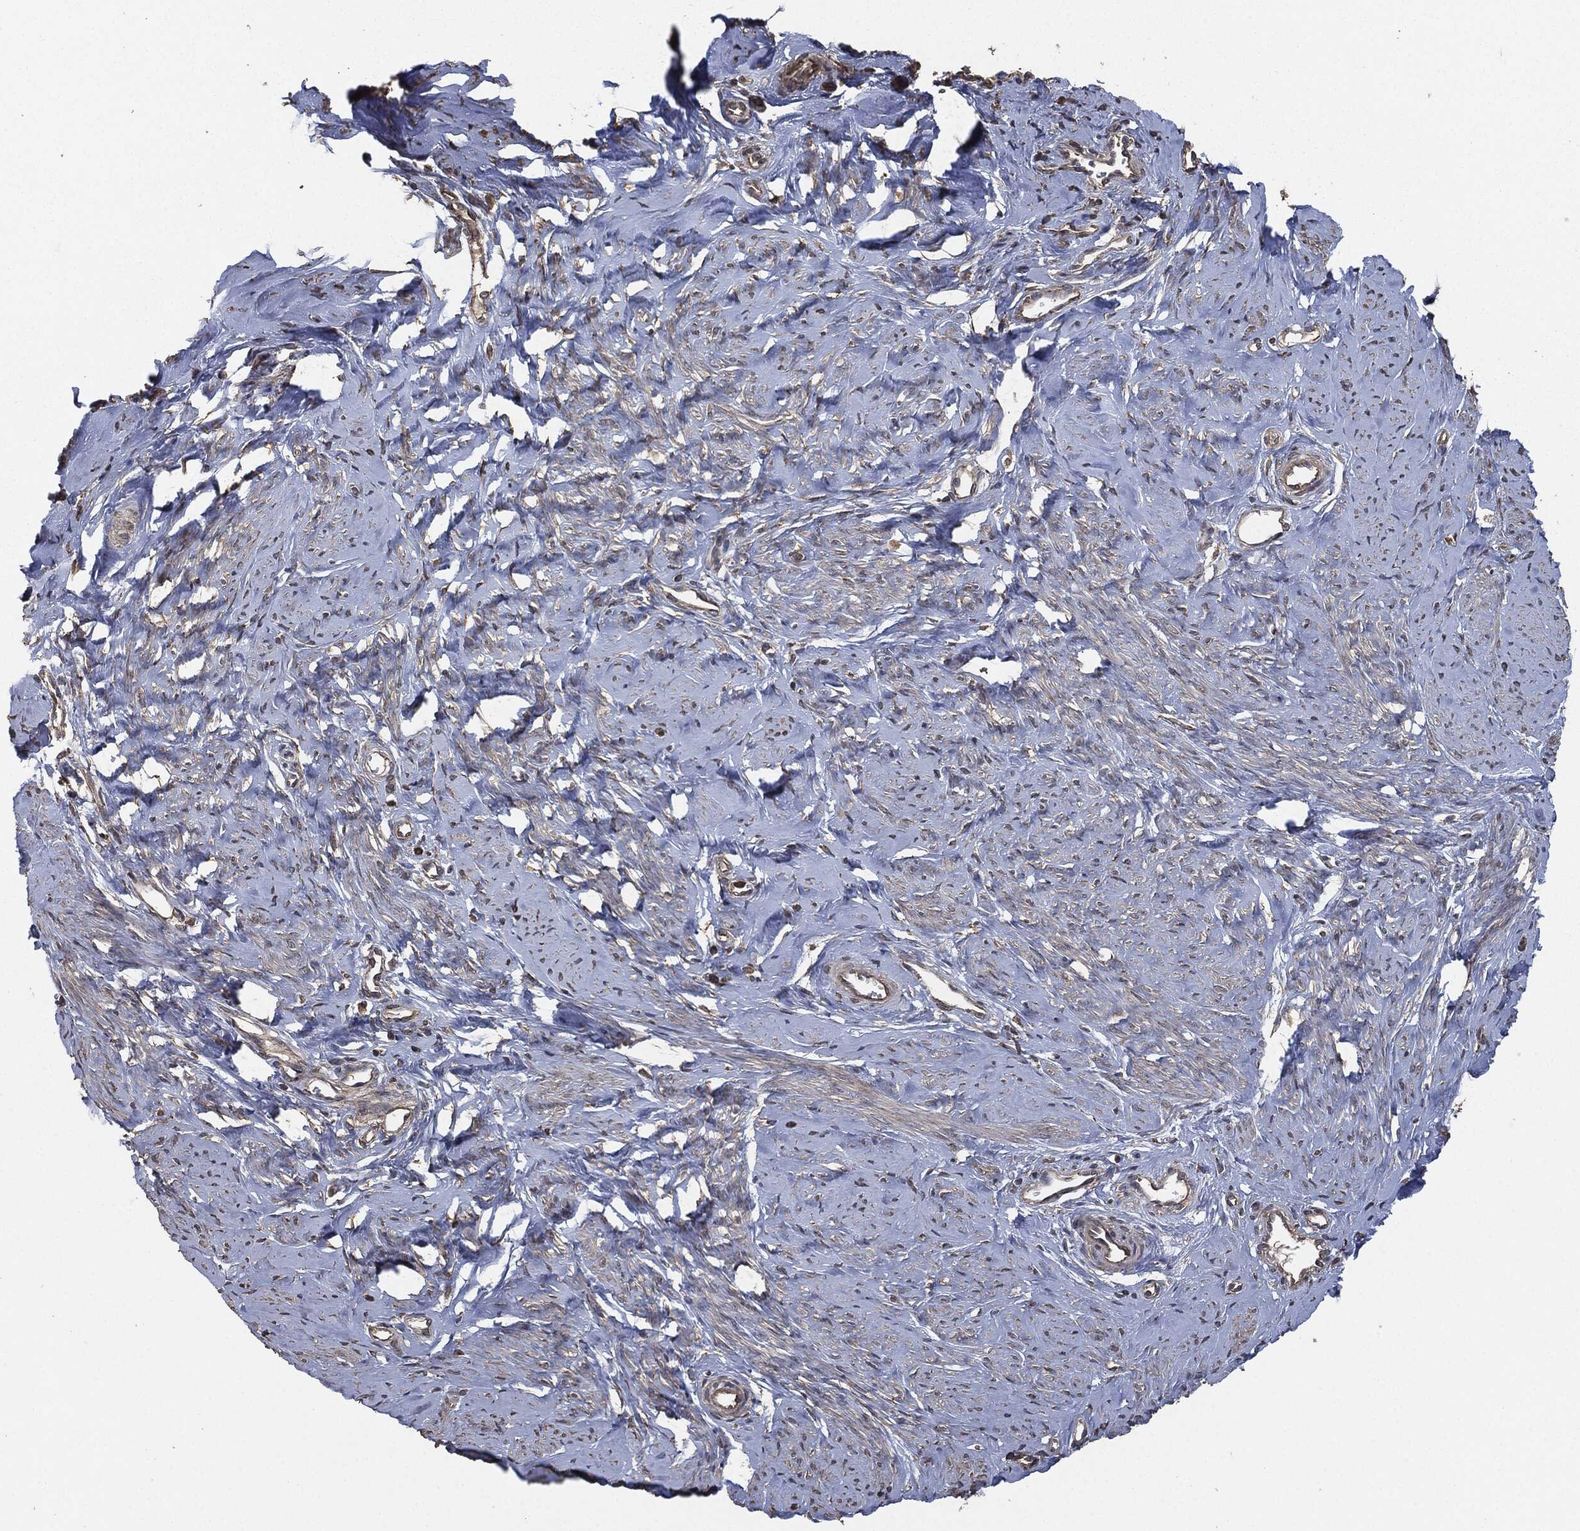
{"staining": {"intensity": "negative", "quantity": "none", "location": "none"}, "tissue": "smooth muscle", "cell_type": "Smooth muscle cells", "image_type": "normal", "snomed": [{"axis": "morphology", "description": "Normal tissue, NOS"}, {"axis": "topography", "description": "Smooth muscle"}], "caption": "Immunohistochemistry of normal human smooth muscle exhibits no positivity in smooth muscle cells.", "gene": "ERBIN", "patient": {"sex": "female", "age": 48}}